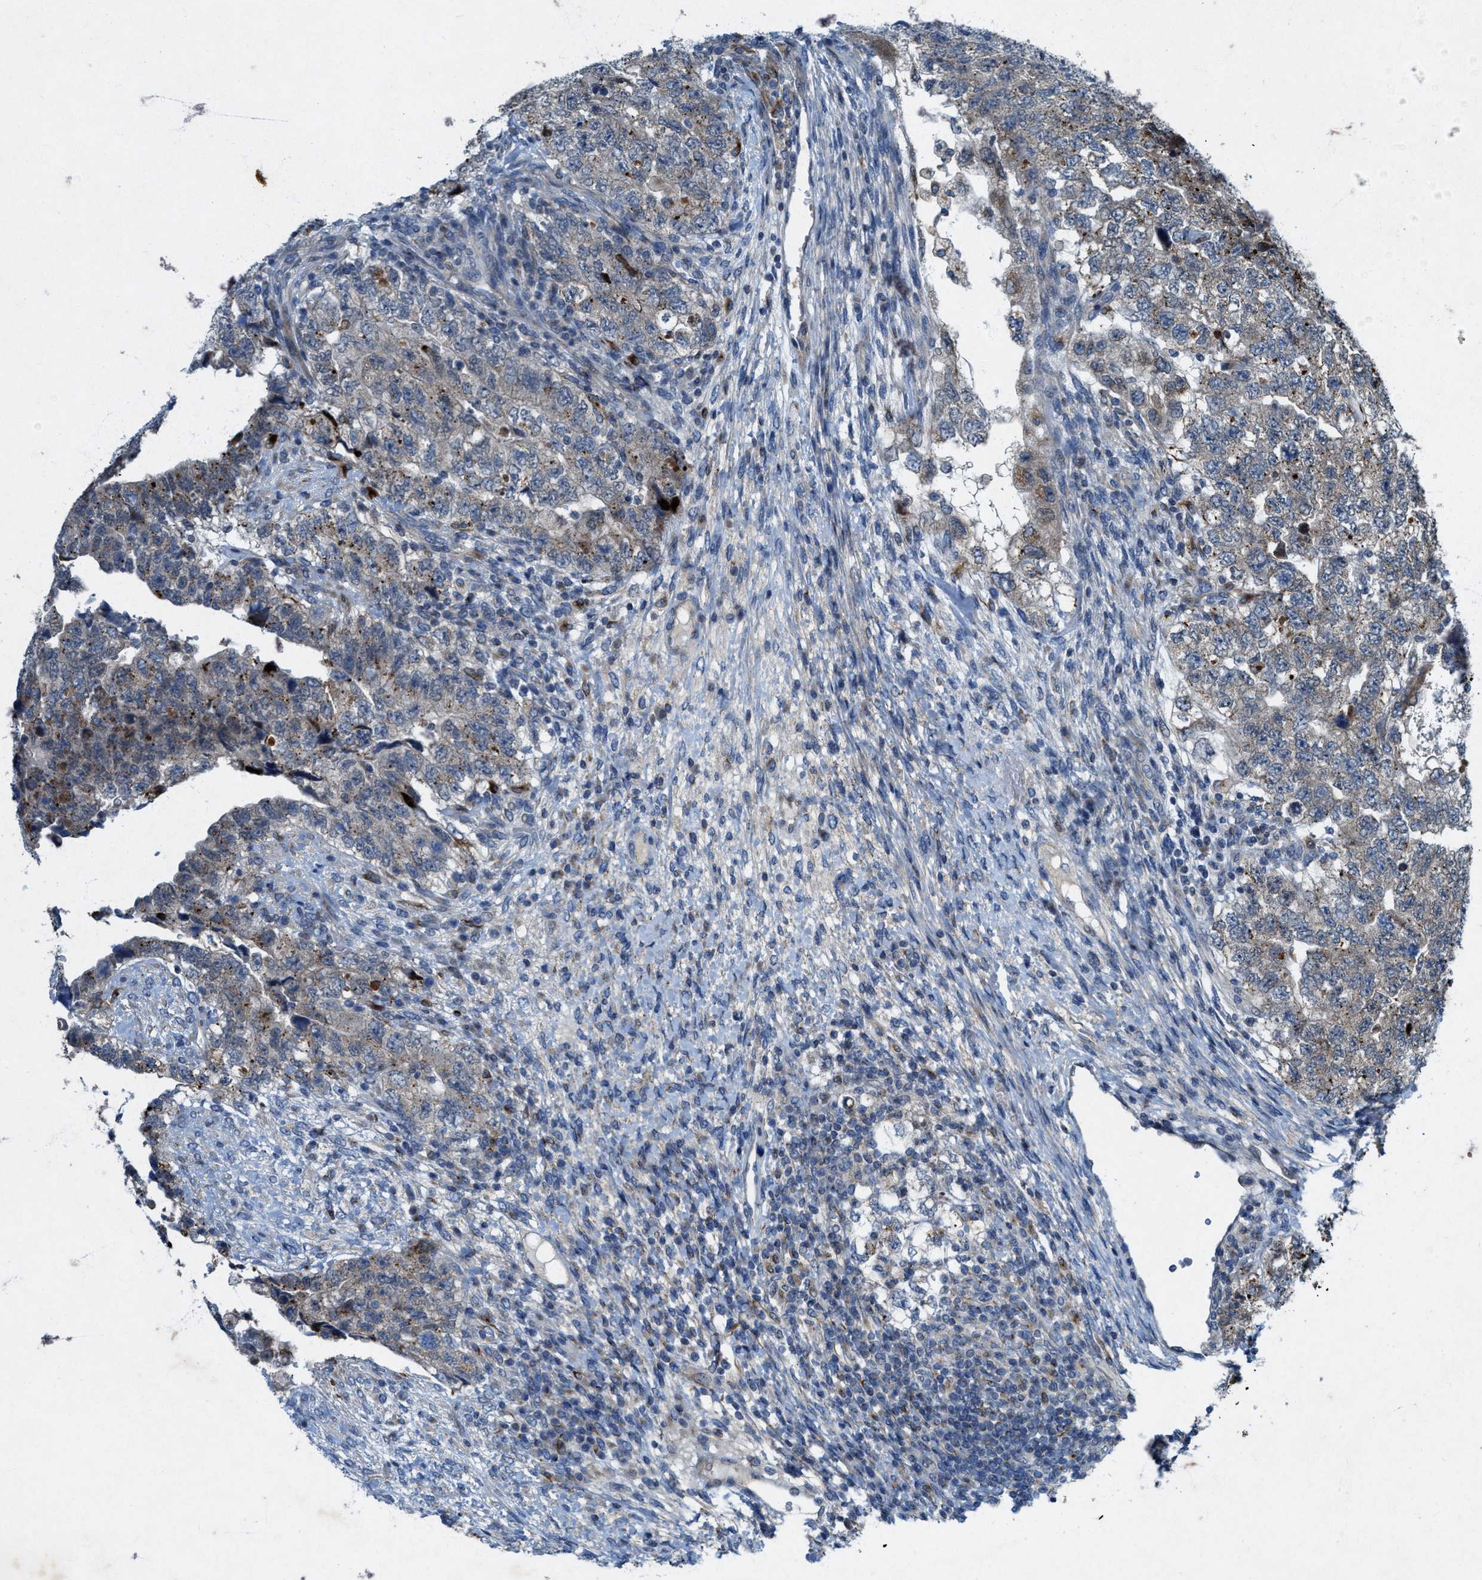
{"staining": {"intensity": "moderate", "quantity": "25%-75%", "location": "cytoplasmic/membranous"}, "tissue": "testis cancer", "cell_type": "Tumor cells", "image_type": "cancer", "snomed": [{"axis": "morphology", "description": "Carcinoma, Embryonal, NOS"}, {"axis": "topography", "description": "Testis"}], "caption": "High-power microscopy captured an immunohistochemistry micrograph of testis cancer (embryonal carcinoma), revealing moderate cytoplasmic/membranous positivity in approximately 25%-75% of tumor cells.", "gene": "URGCP", "patient": {"sex": "male", "age": 36}}